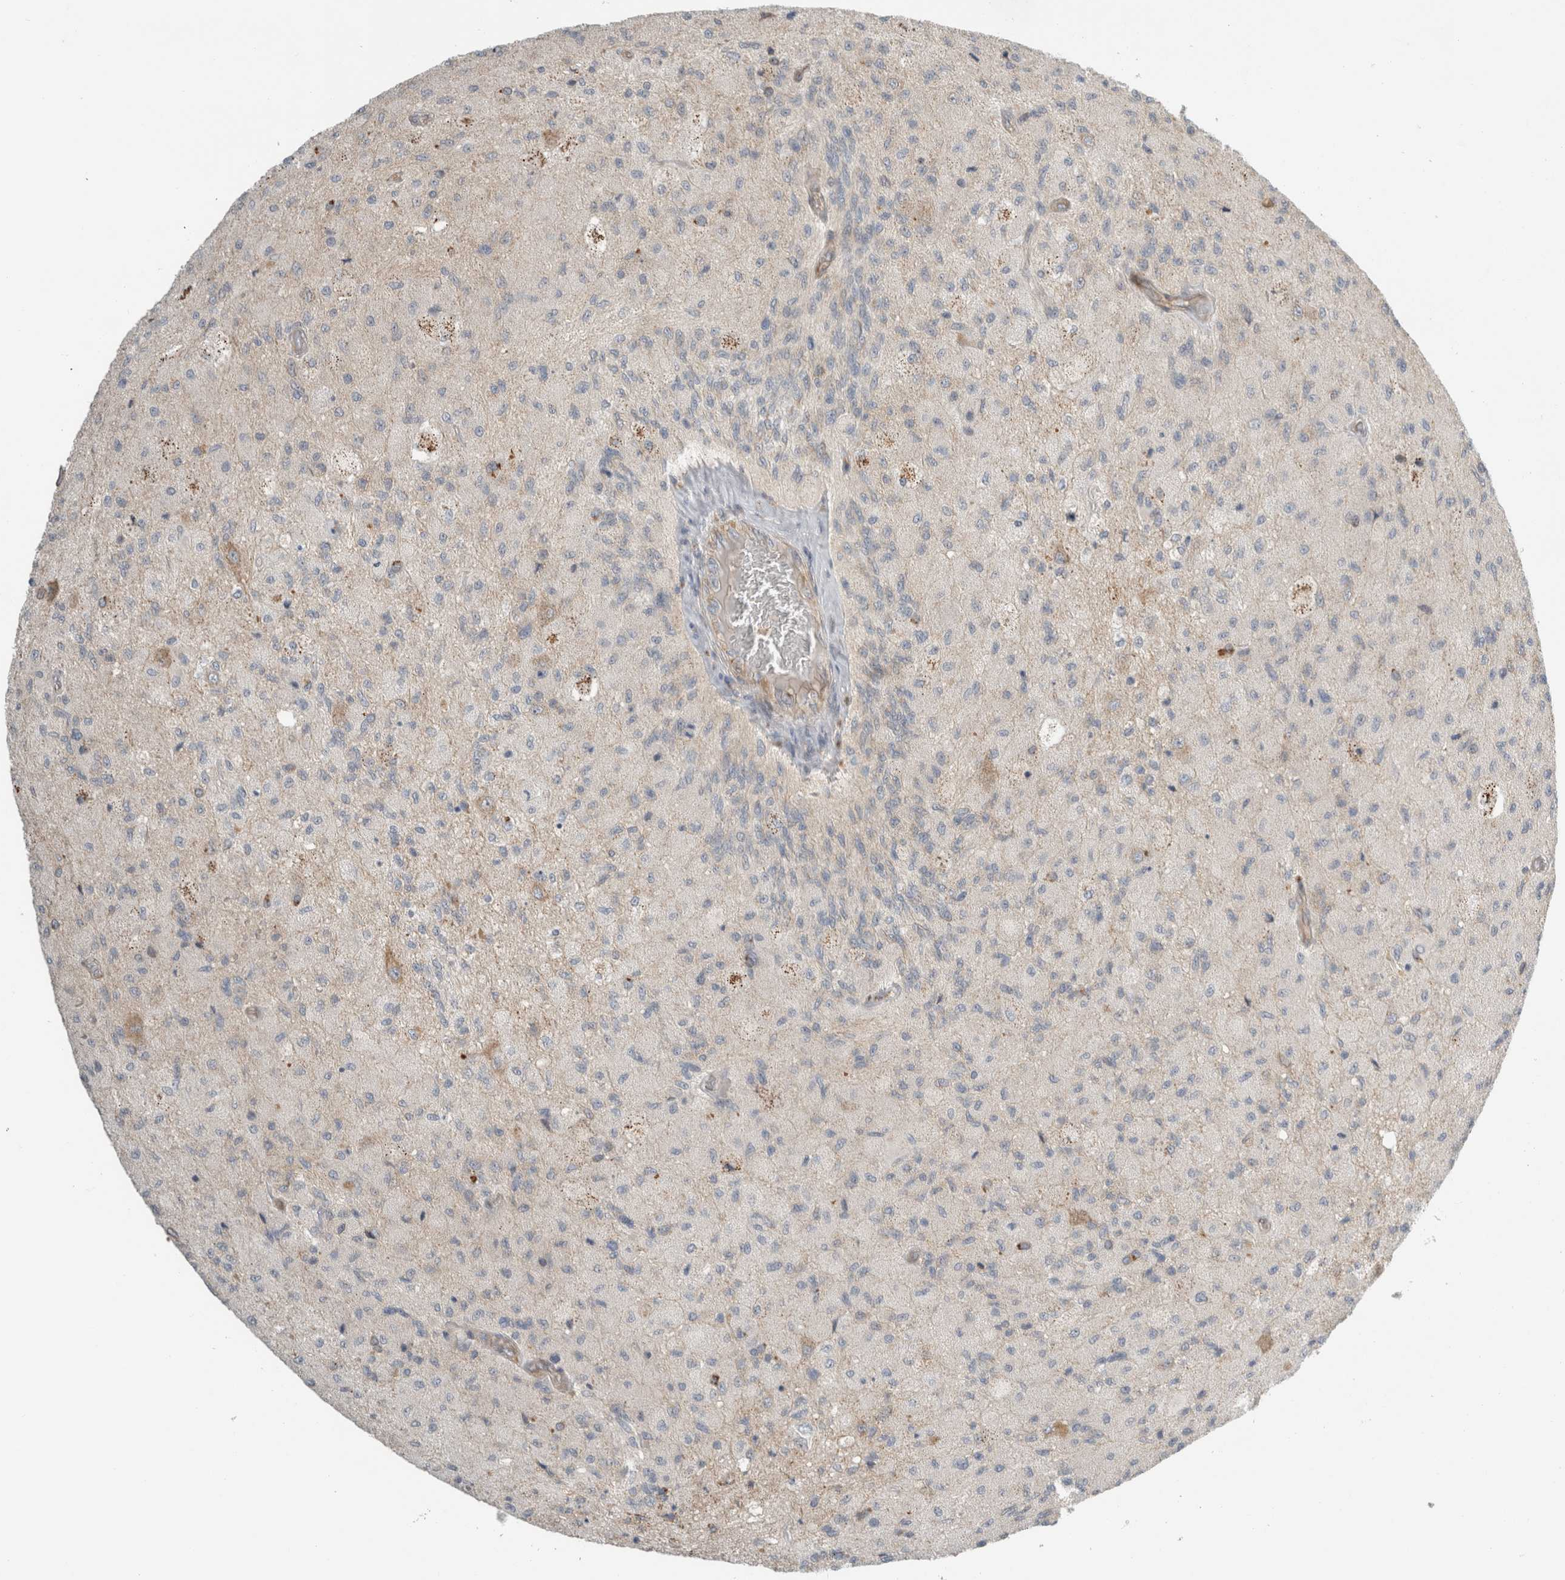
{"staining": {"intensity": "negative", "quantity": "none", "location": "none"}, "tissue": "glioma", "cell_type": "Tumor cells", "image_type": "cancer", "snomed": [{"axis": "morphology", "description": "Normal tissue, NOS"}, {"axis": "morphology", "description": "Glioma, malignant, High grade"}, {"axis": "topography", "description": "Cerebral cortex"}], "caption": "Immunohistochemical staining of malignant glioma (high-grade) displays no significant staining in tumor cells.", "gene": "KPNA5", "patient": {"sex": "male", "age": 77}}